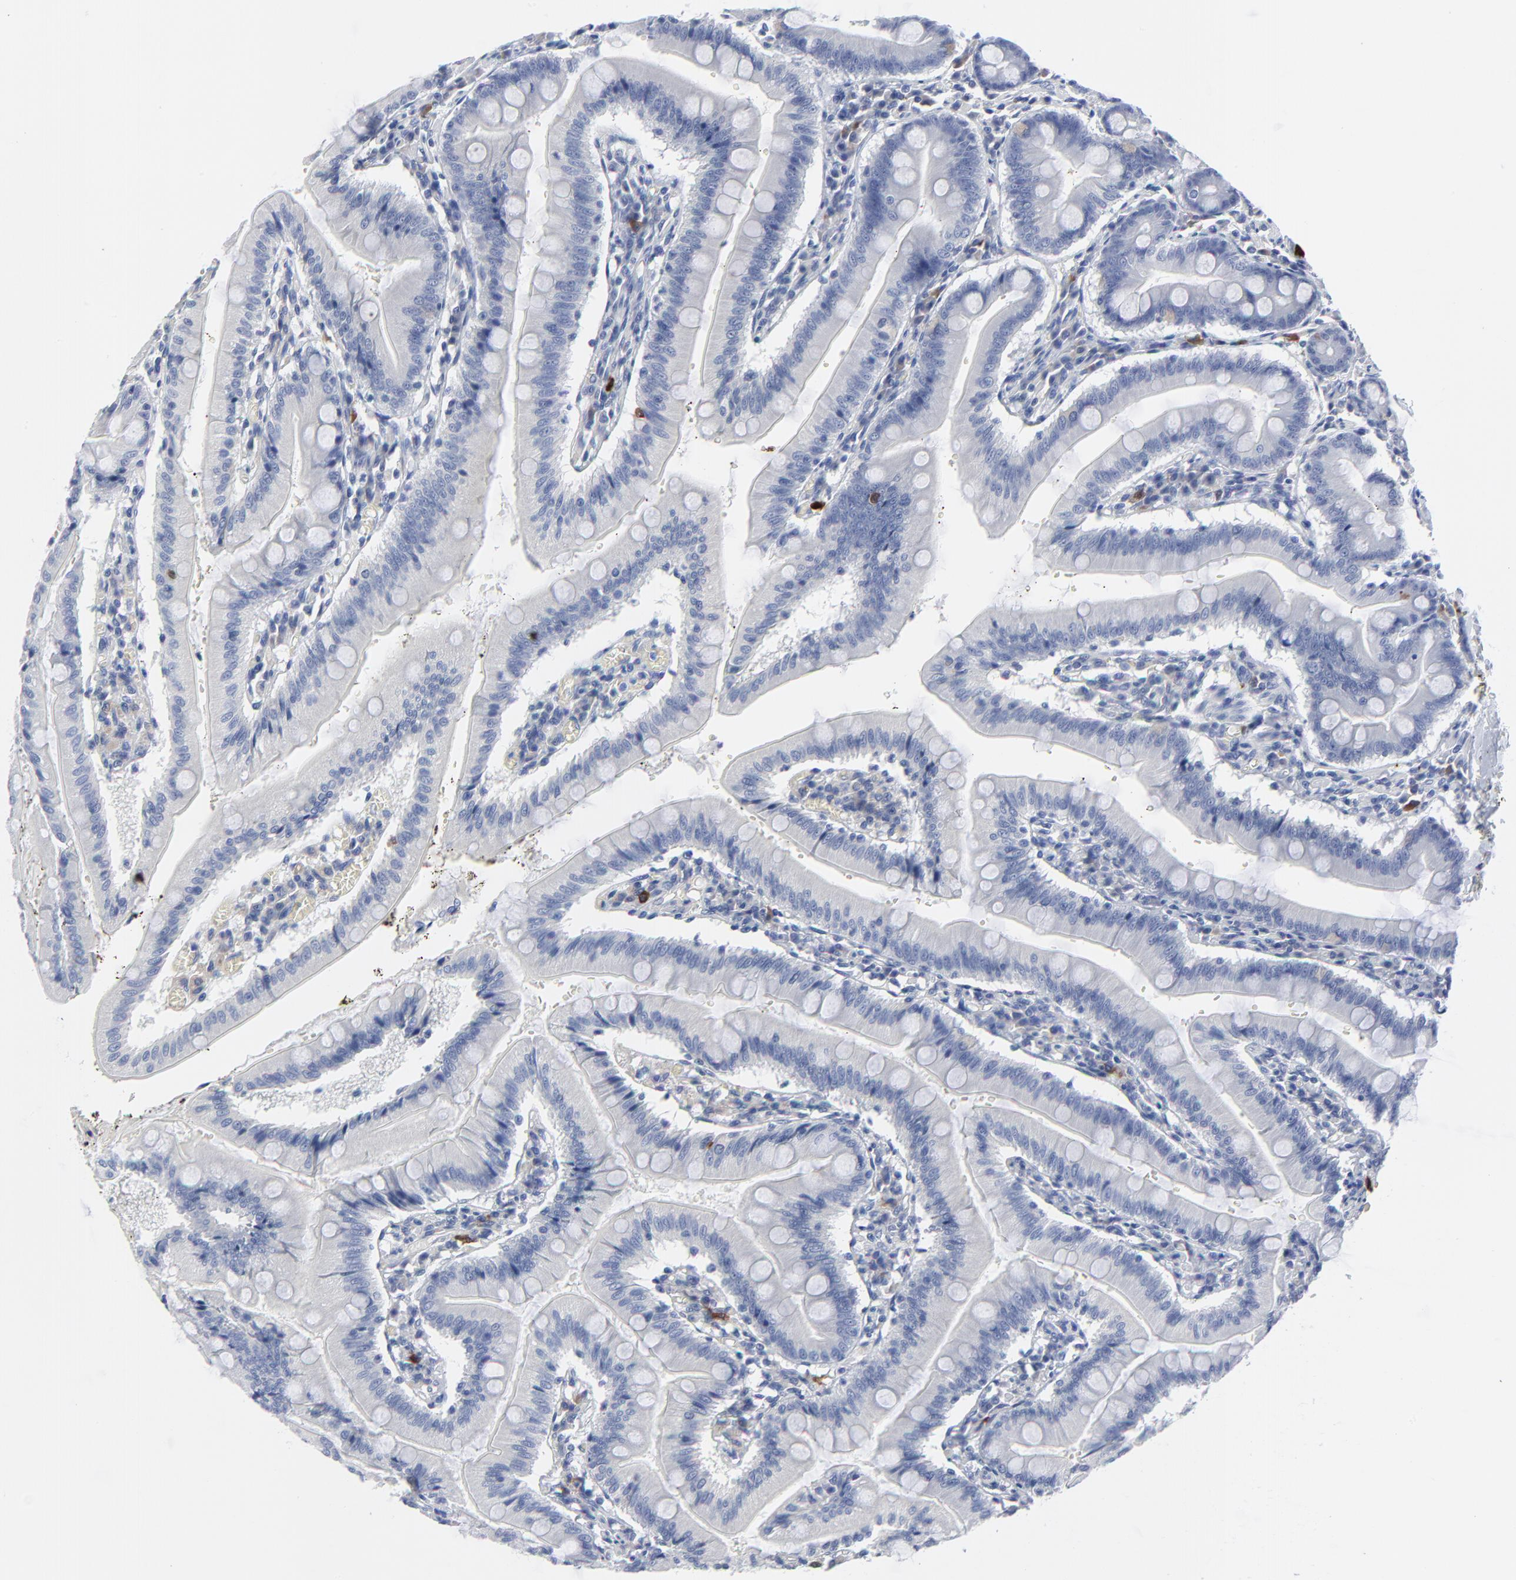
{"staining": {"intensity": "strong", "quantity": "<25%", "location": "cytoplasmic/membranous,nuclear"}, "tissue": "small intestine", "cell_type": "Glandular cells", "image_type": "normal", "snomed": [{"axis": "morphology", "description": "Normal tissue, NOS"}, {"axis": "topography", "description": "Small intestine"}], "caption": "There is medium levels of strong cytoplasmic/membranous,nuclear positivity in glandular cells of unremarkable small intestine, as demonstrated by immunohistochemical staining (brown color).", "gene": "CDK1", "patient": {"sex": "male", "age": 71}}